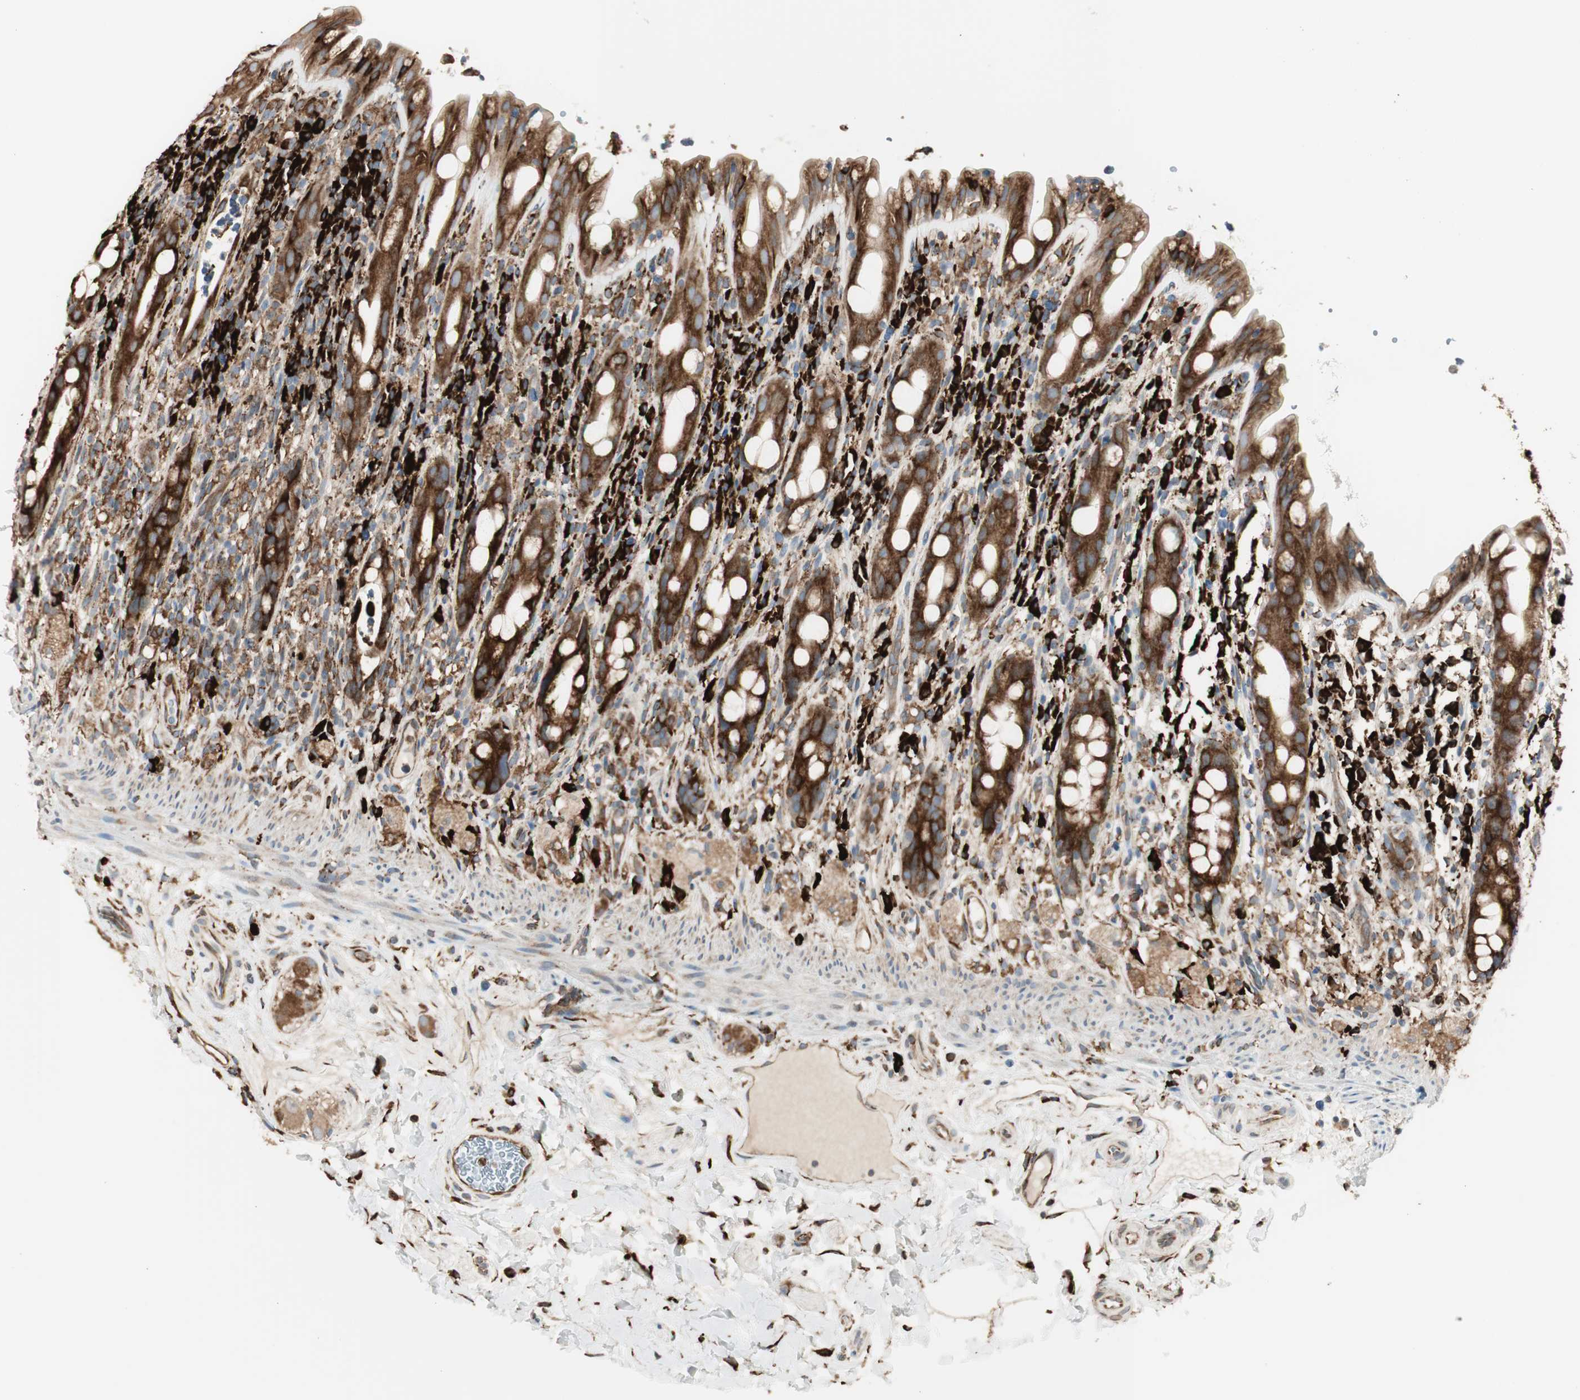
{"staining": {"intensity": "strong", "quantity": ">75%", "location": "cytoplasmic/membranous"}, "tissue": "rectum", "cell_type": "Glandular cells", "image_type": "normal", "snomed": [{"axis": "morphology", "description": "Normal tissue, NOS"}, {"axis": "topography", "description": "Rectum"}], "caption": "Strong cytoplasmic/membranous protein positivity is present in approximately >75% of glandular cells in rectum.", "gene": "HSP90B1", "patient": {"sex": "male", "age": 44}}